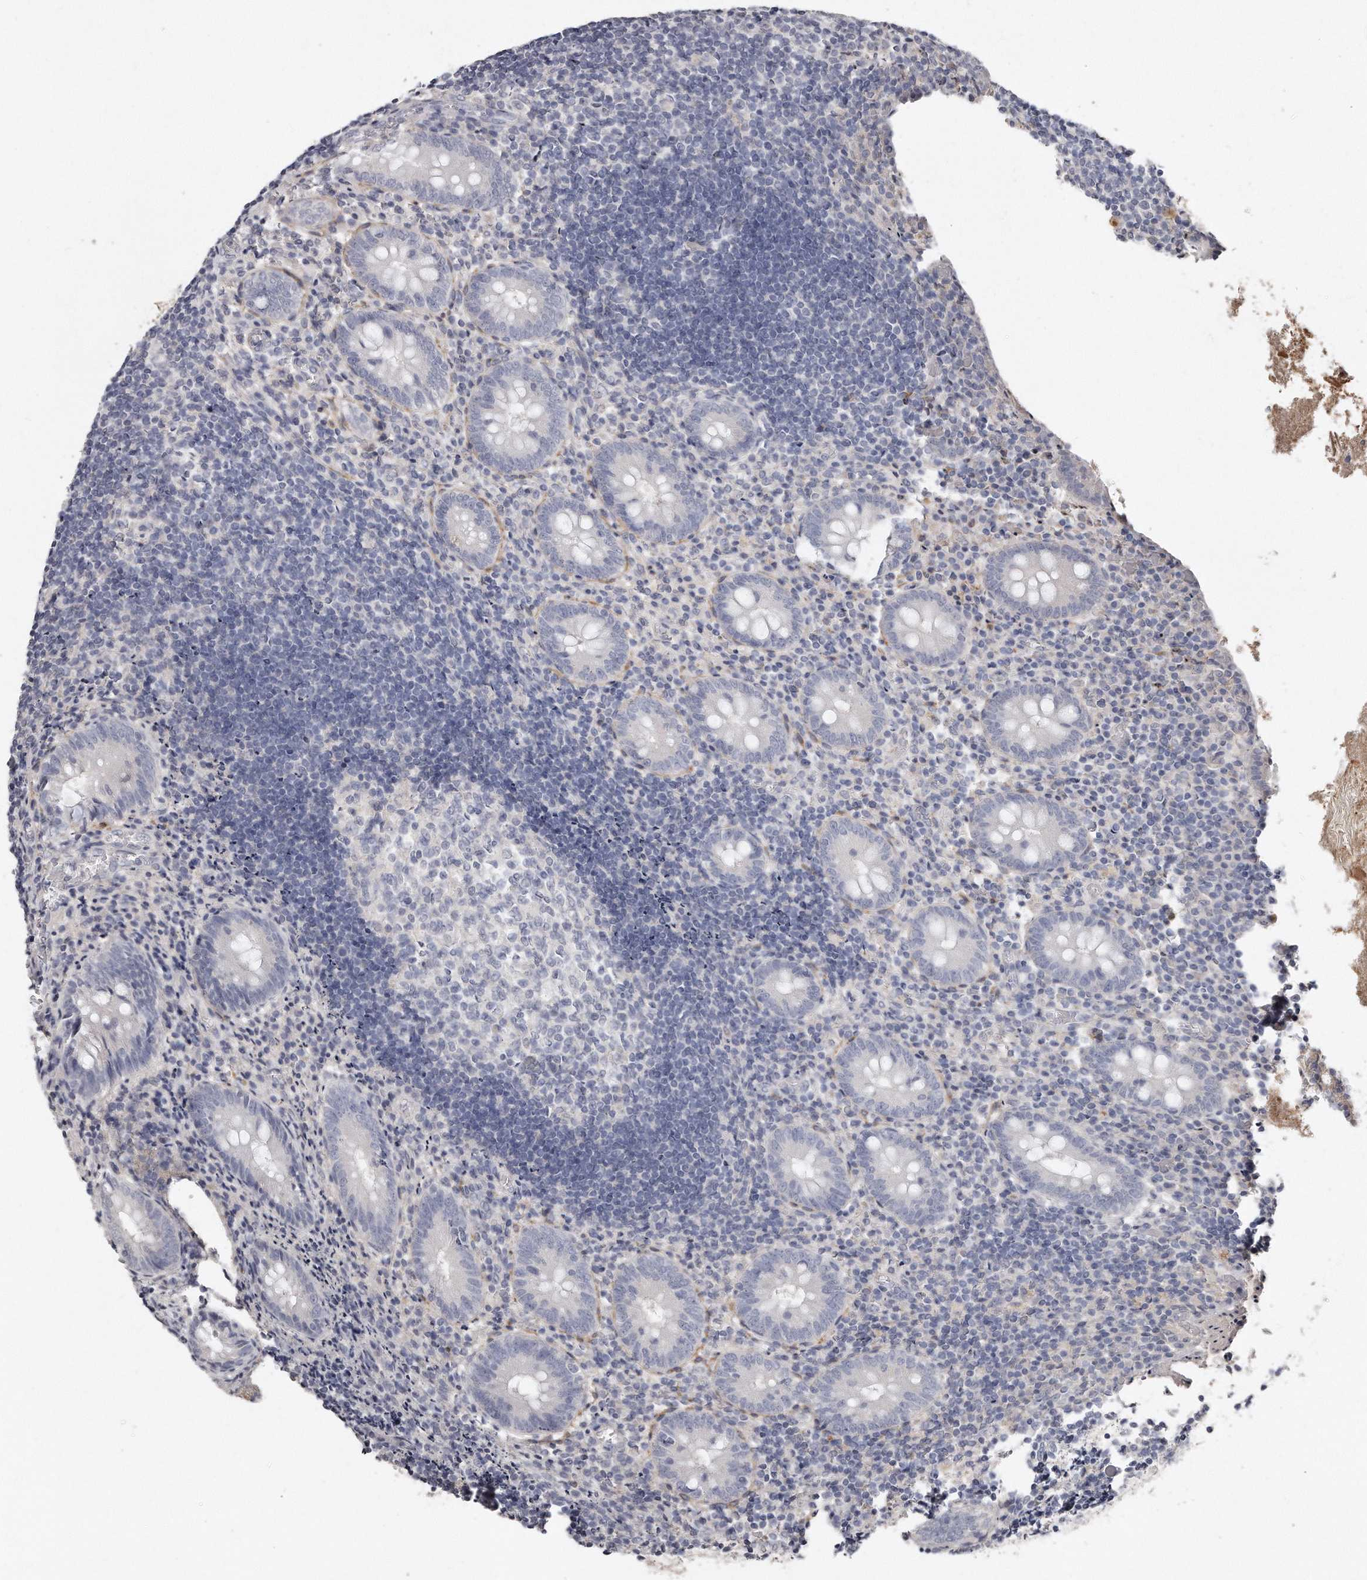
{"staining": {"intensity": "negative", "quantity": "none", "location": "none"}, "tissue": "appendix", "cell_type": "Glandular cells", "image_type": "normal", "snomed": [{"axis": "morphology", "description": "Normal tissue, NOS"}, {"axis": "topography", "description": "Appendix"}], "caption": "DAB (3,3'-diaminobenzidine) immunohistochemical staining of normal human appendix demonstrates no significant expression in glandular cells. Brightfield microscopy of IHC stained with DAB (3,3'-diaminobenzidine) (brown) and hematoxylin (blue), captured at high magnification.", "gene": "LMOD1", "patient": {"sex": "female", "age": 17}}